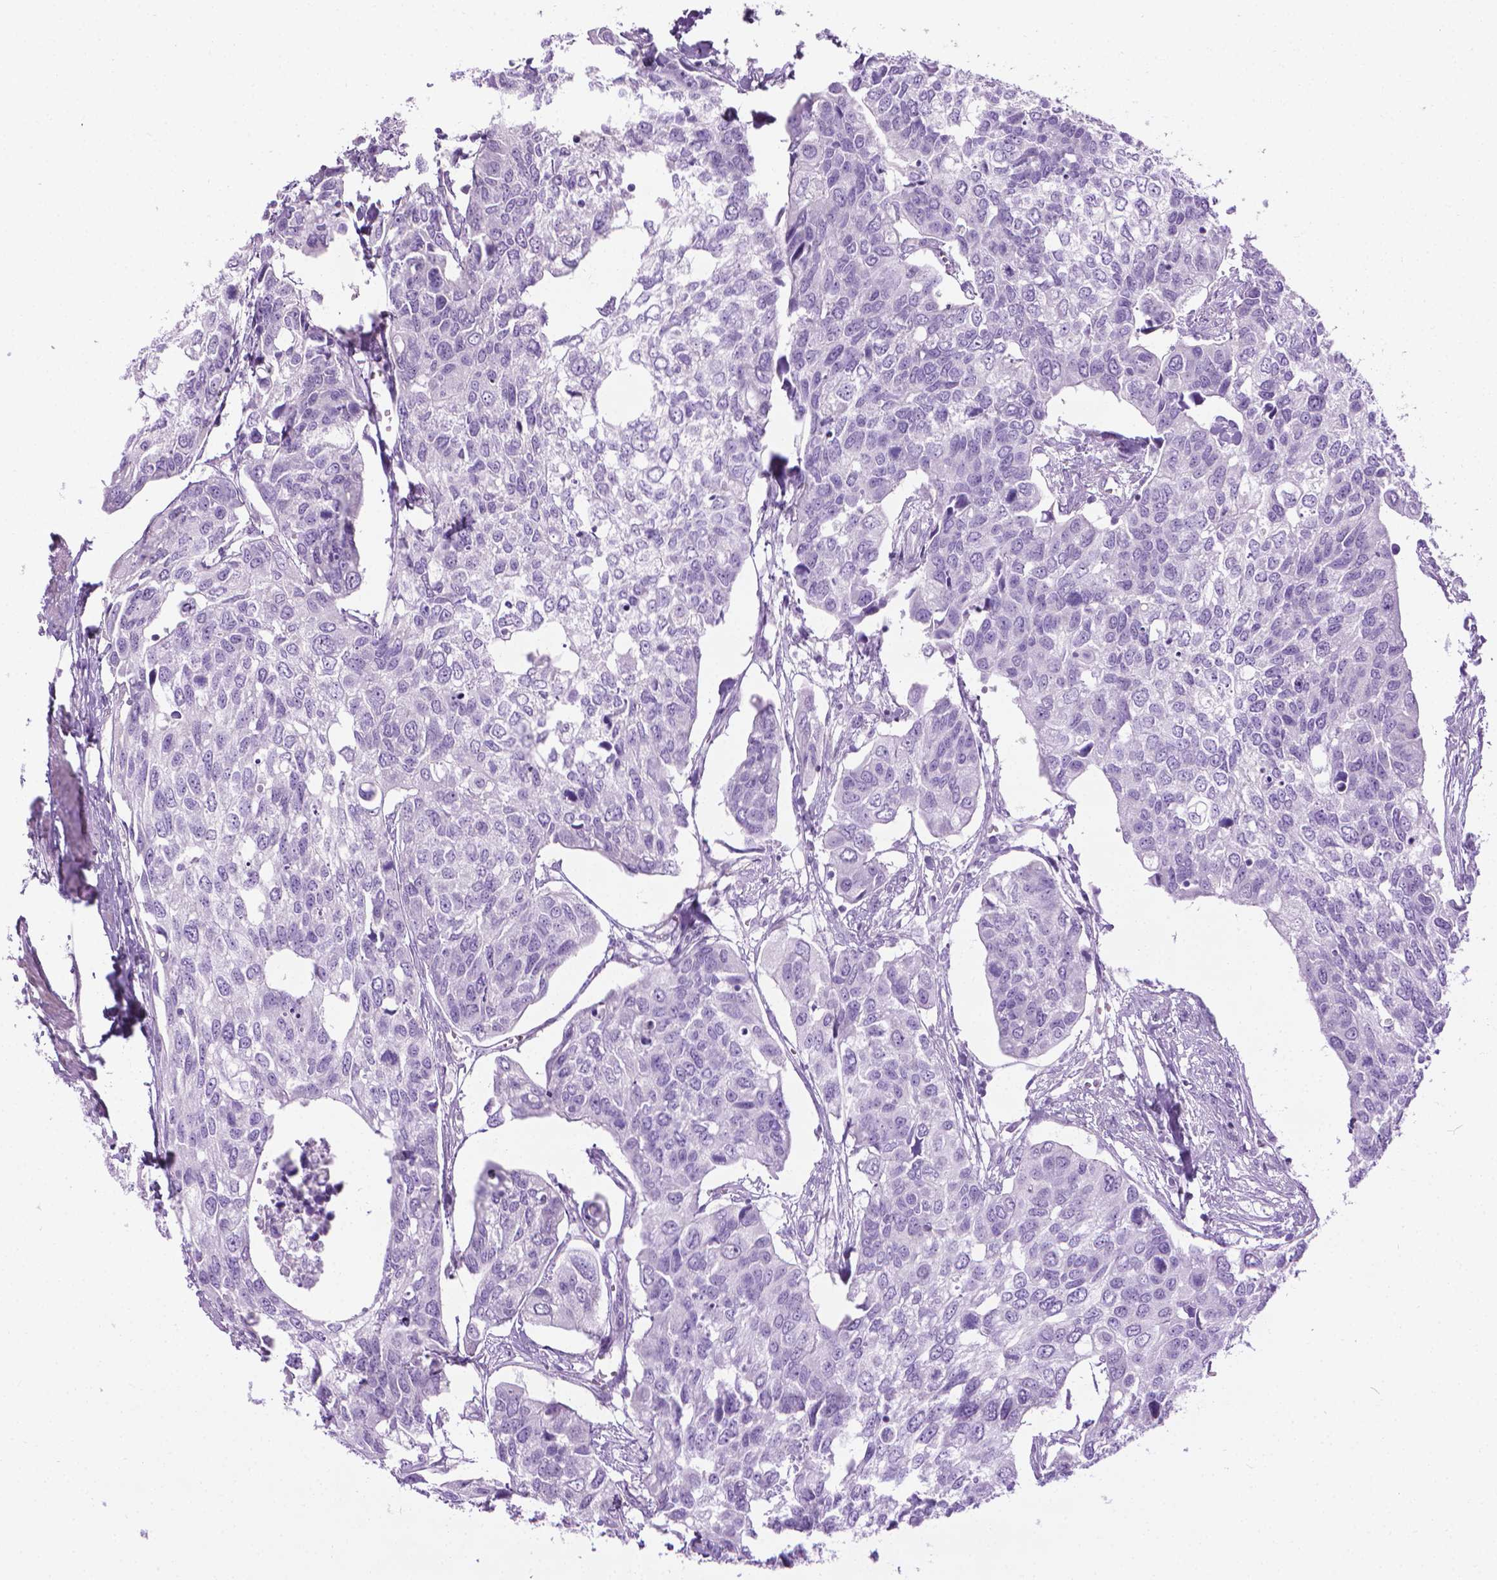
{"staining": {"intensity": "negative", "quantity": "none", "location": "none"}, "tissue": "urothelial cancer", "cell_type": "Tumor cells", "image_type": "cancer", "snomed": [{"axis": "morphology", "description": "Urothelial carcinoma, High grade"}, {"axis": "topography", "description": "Urinary bladder"}], "caption": "Urothelial cancer stained for a protein using immunohistochemistry displays no staining tumor cells.", "gene": "DNAI7", "patient": {"sex": "male", "age": 60}}